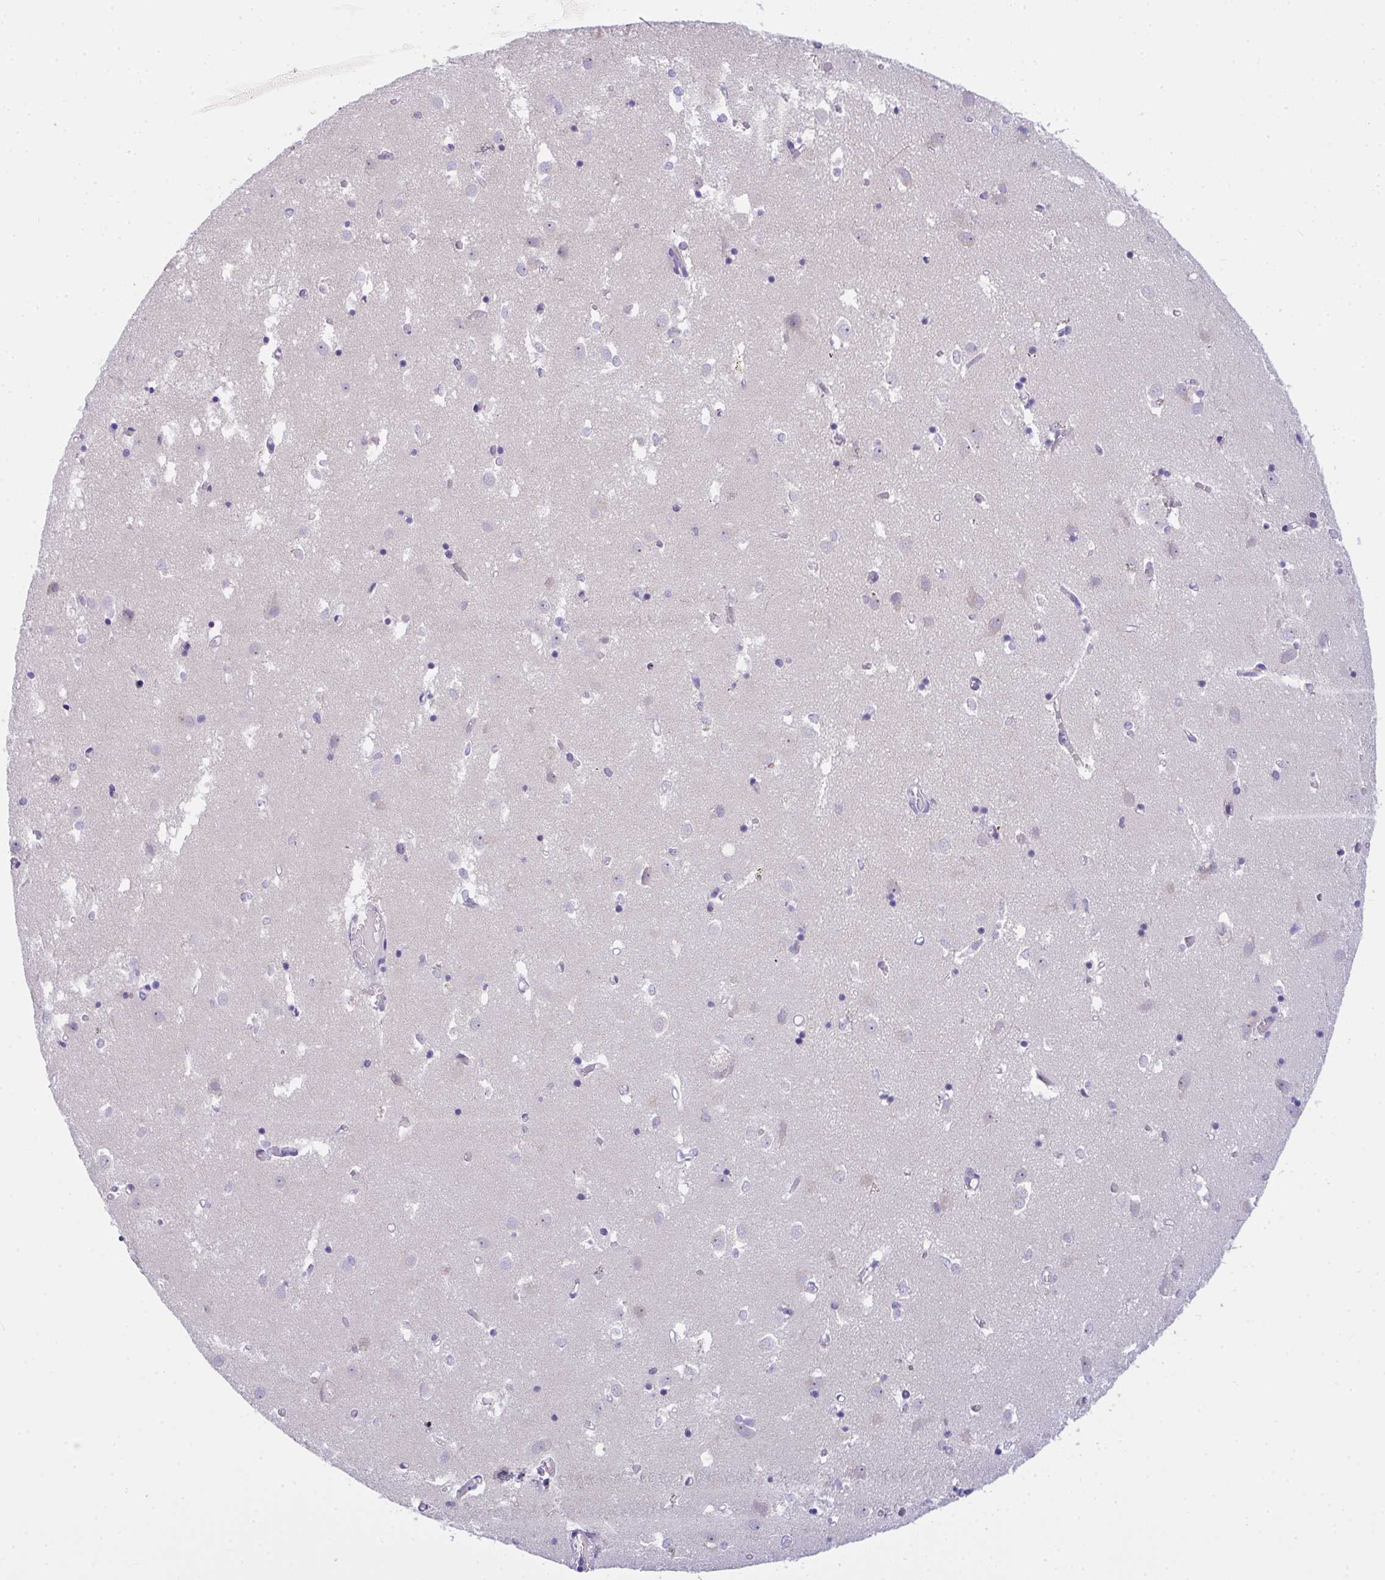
{"staining": {"intensity": "negative", "quantity": "none", "location": "none"}, "tissue": "caudate", "cell_type": "Glial cells", "image_type": "normal", "snomed": [{"axis": "morphology", "description": "Normal tissue, NOS"}, {"axis": "topography", "description": "Lateral ventricle wall"}], "caption": "This is an IHC micrograph of unremarkable human caudate. There is no expression in glial cells.", "gene": "SEMA6B", "patient": {"sex": "male", "age": 70}}